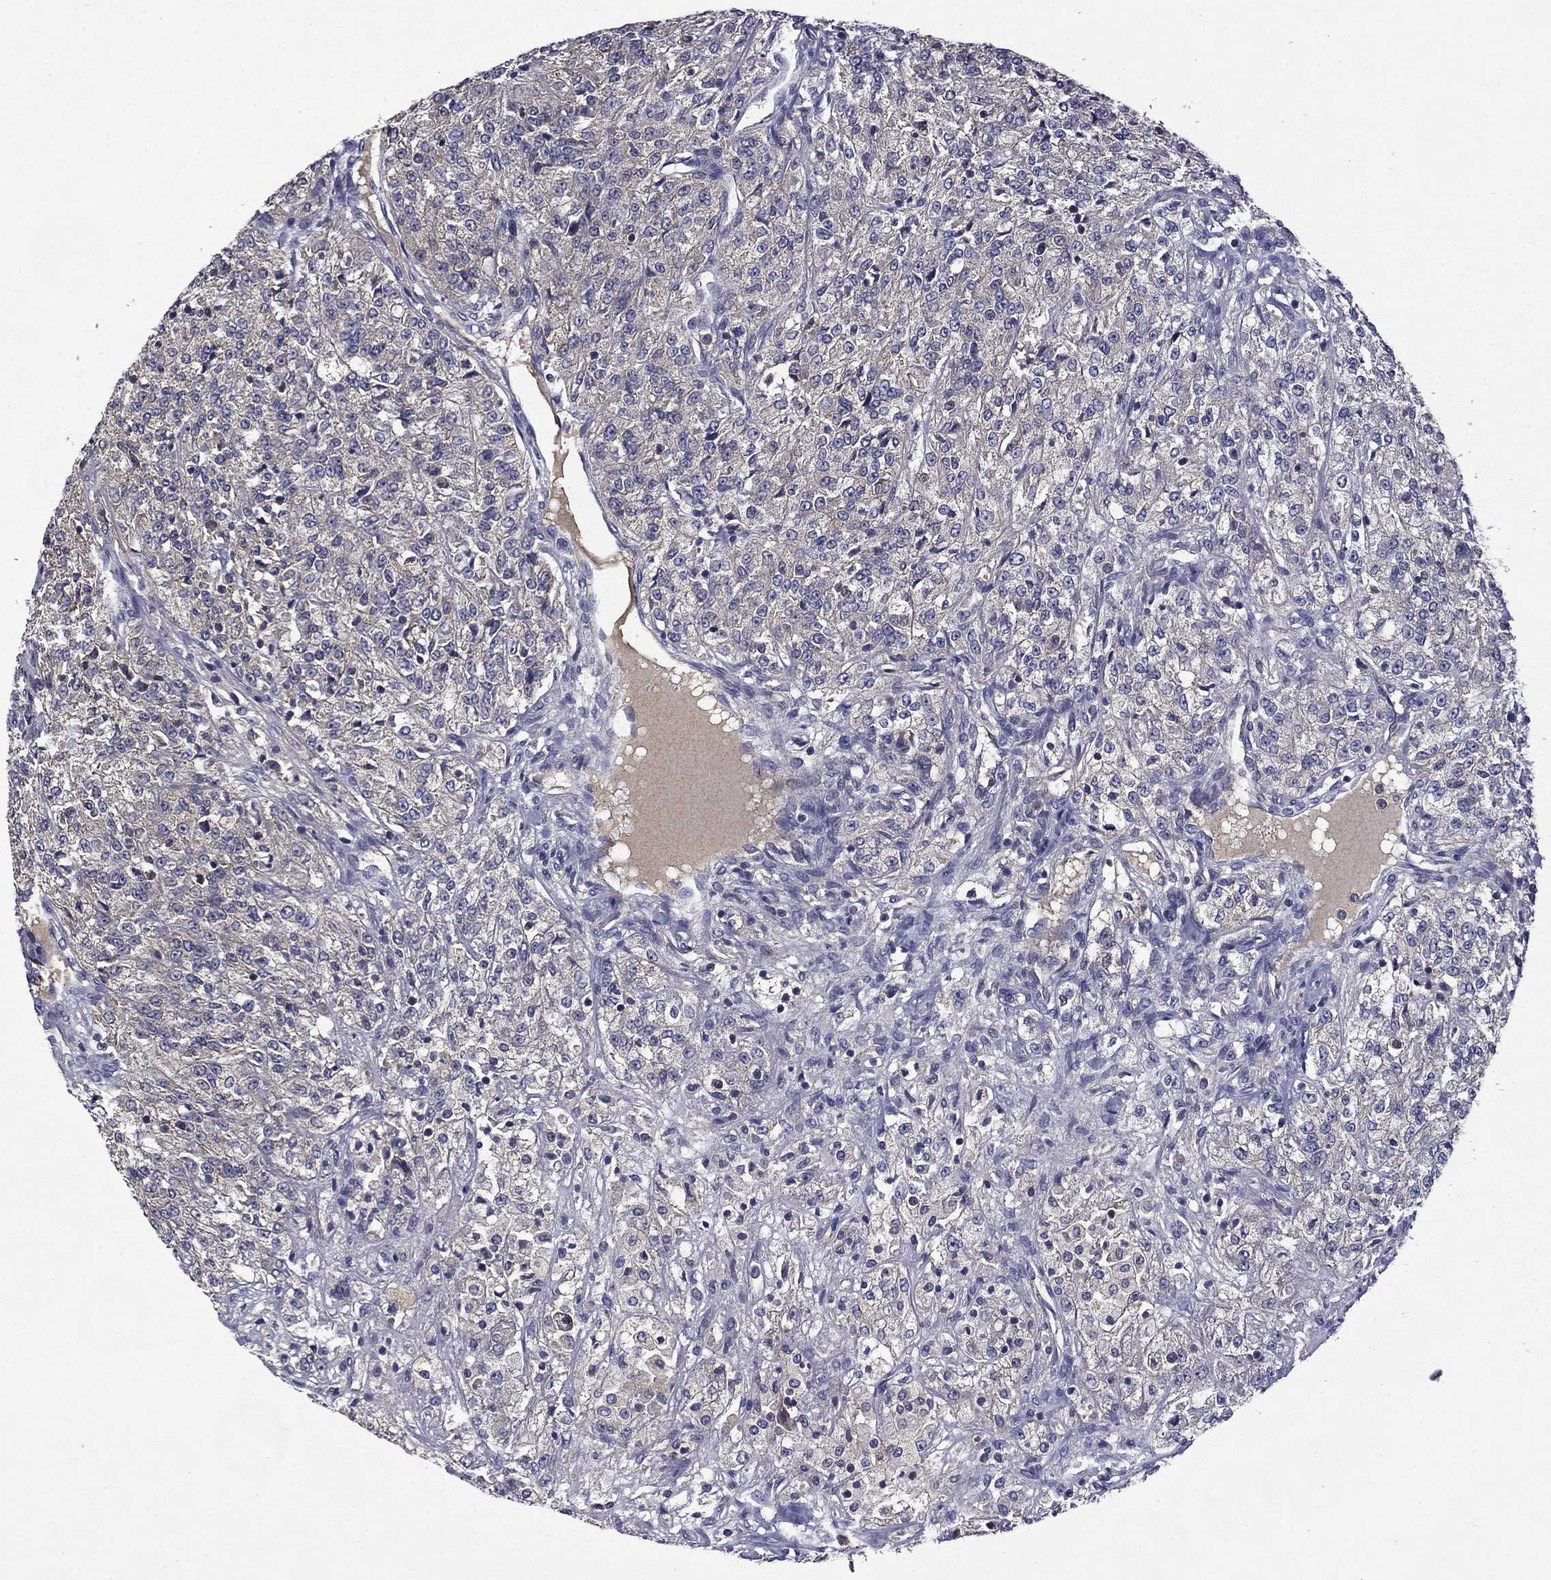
{"staining": {"intensity": "negative", "quantity": "none", "location": "none"}, "tissue": "renal cancer", "cell_type": "Tumor cells", "image_type": "cancer", "snomed": [{"axis": "morphology", "description": "Adenocarcinoma, NOS"}, {"axis": "topography", "description": "Kidney"}], "caption": "The immunohistochemistry (IHC) photomicrograph has no significant staining in tumor cells of renal adenocarcinoma tissue. (IHC, brightfield microscopy, high magnification).", "gene": "CEACAM7", "patient": {"sex": "female", "age": 63}}